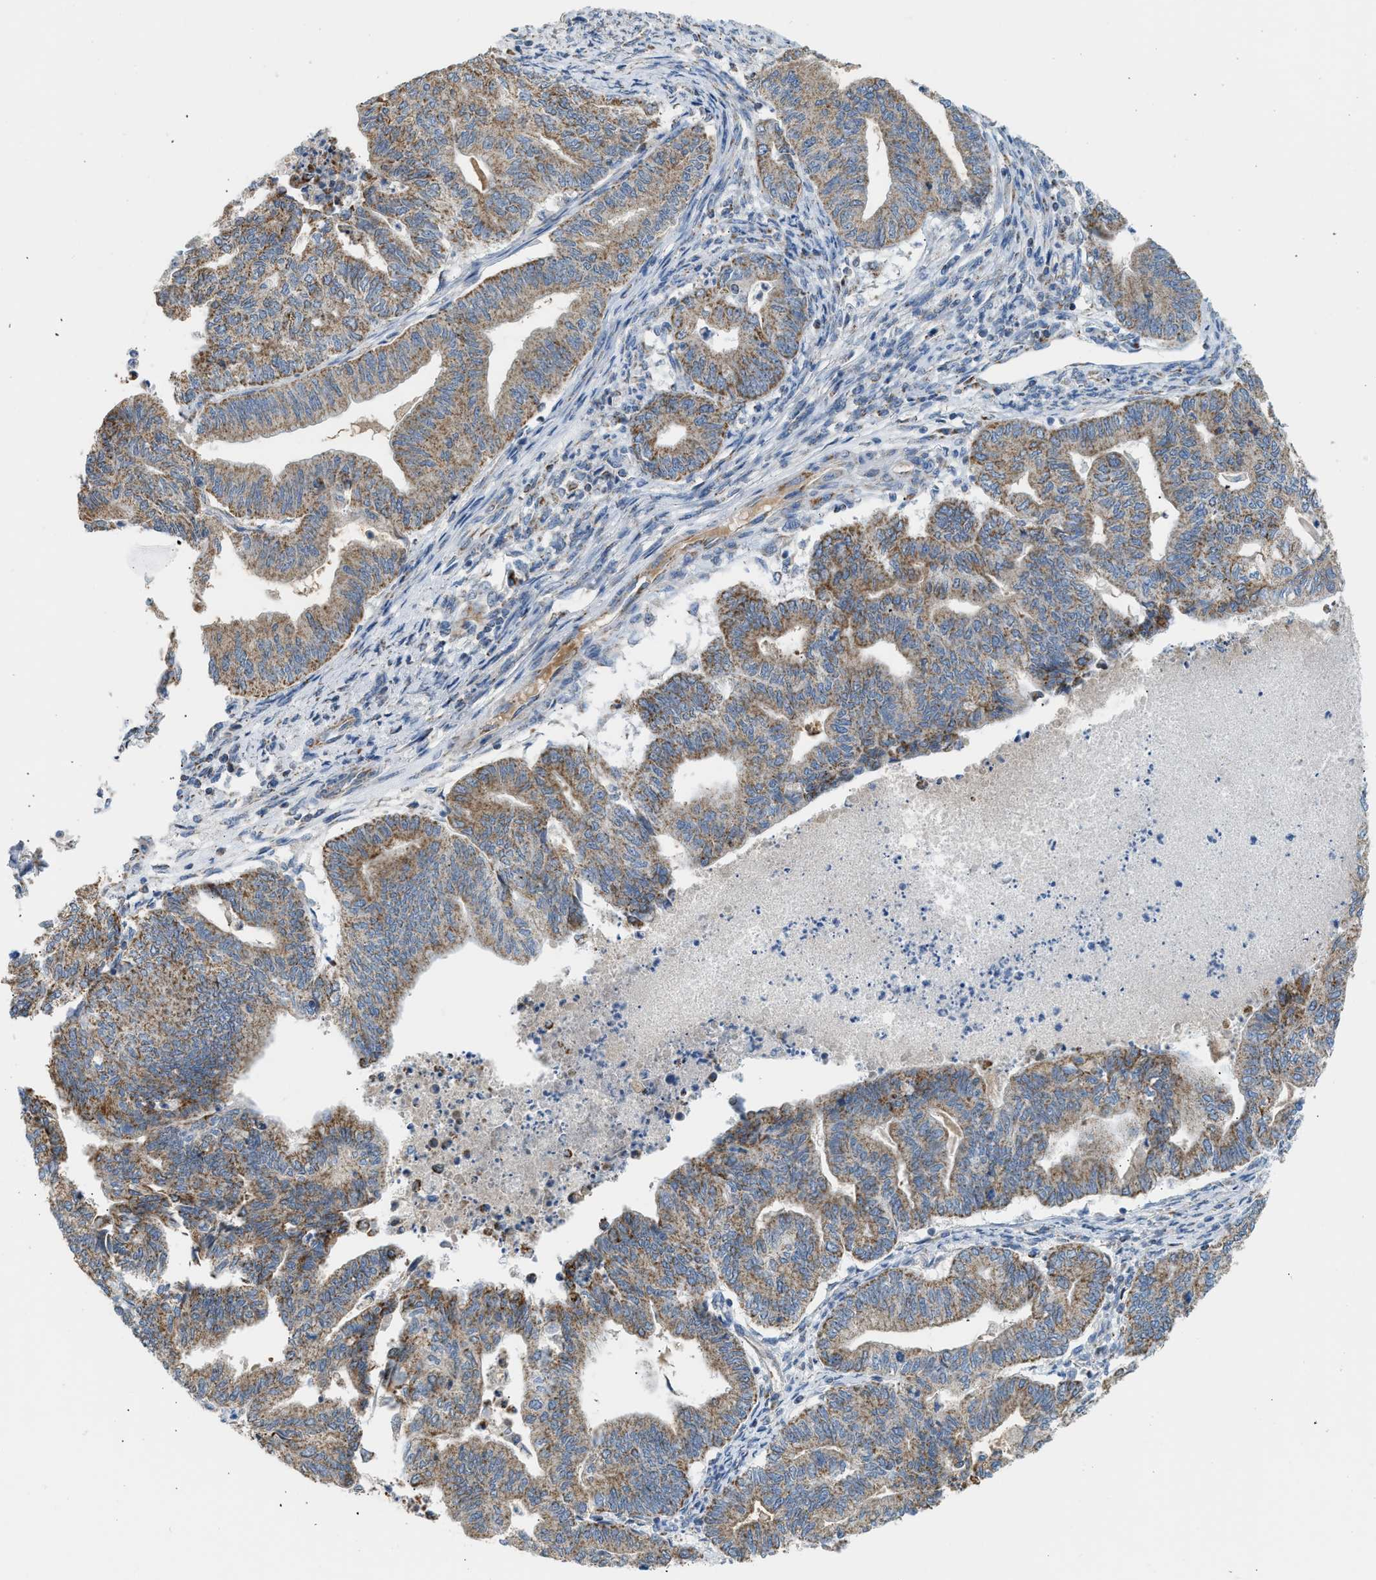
{"staining": {"intensity": "weak", "quantity": ">75%", "location": "cytoplasmic/membranous"}, "tissue": "endometrial cancer", "cell_type": "Tumor cells", "image_type": "cancer", "snomed": [{"axis": "morphology", "description": "Adenocarcinoma, NOS"}, {"axis": "topography", "description": "Endometrium"}], "caption": "A high-resolution micrograph shows immunohistochemistry (IHC) staining of endometrial adenocarcinoma, which demonstrates weak cytoplasmic/membranous staining in about >75% of tumor cells.", "gene": "GOT2", "patient": {"sex": "female", "age": 79}}